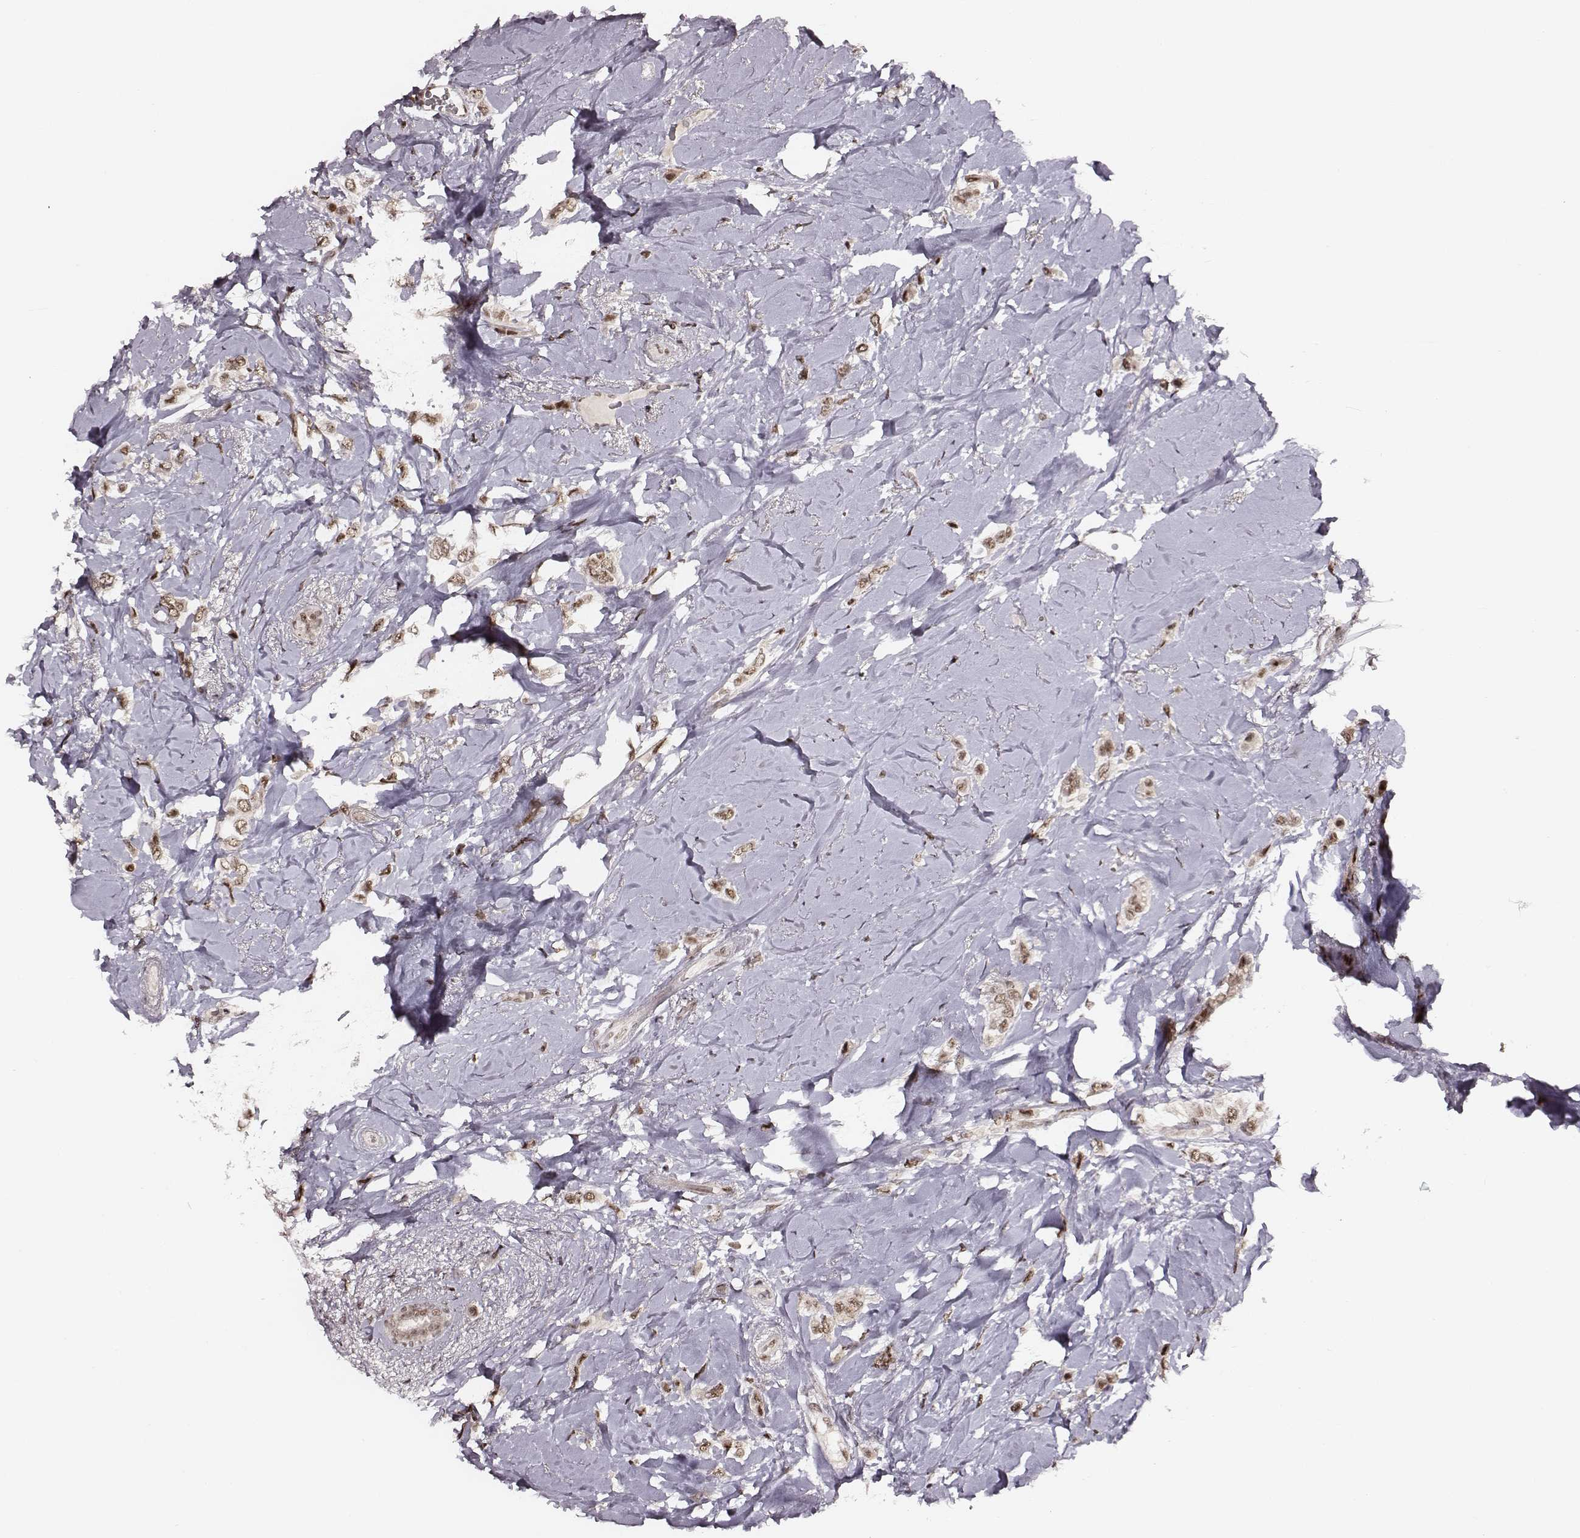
{"staining": {"intensity": "moderate", "quantity": ">75%", "location": "nuclear"}, "tissue": "breast cancer", "cell_type": "Tumor cells", "image_type": "cancer", "snomed": [{"axis": "morphology", "description": "Lobular carcinoma"}, {"axis": "topography", "description": "Breast"}], "caption": "High-magnification brightfield microscopy of lobular carcinoma (breast) stained with DAB (3,3'-diaminobenzidine) (brown) and counterstained with hematoxylin (blue). tumor cells exhibit moderate nuclear expression is appreciated in about>75% of cells. The staining was performed using DAB (3,3'-diaminobenzidine) to visualize the protein expression in brown, while the nuclei were stained in blue with hematoxylin (Magnification: 20x).", "gene": "PPARA", "patient": {"sex": "female", "age": 66}}